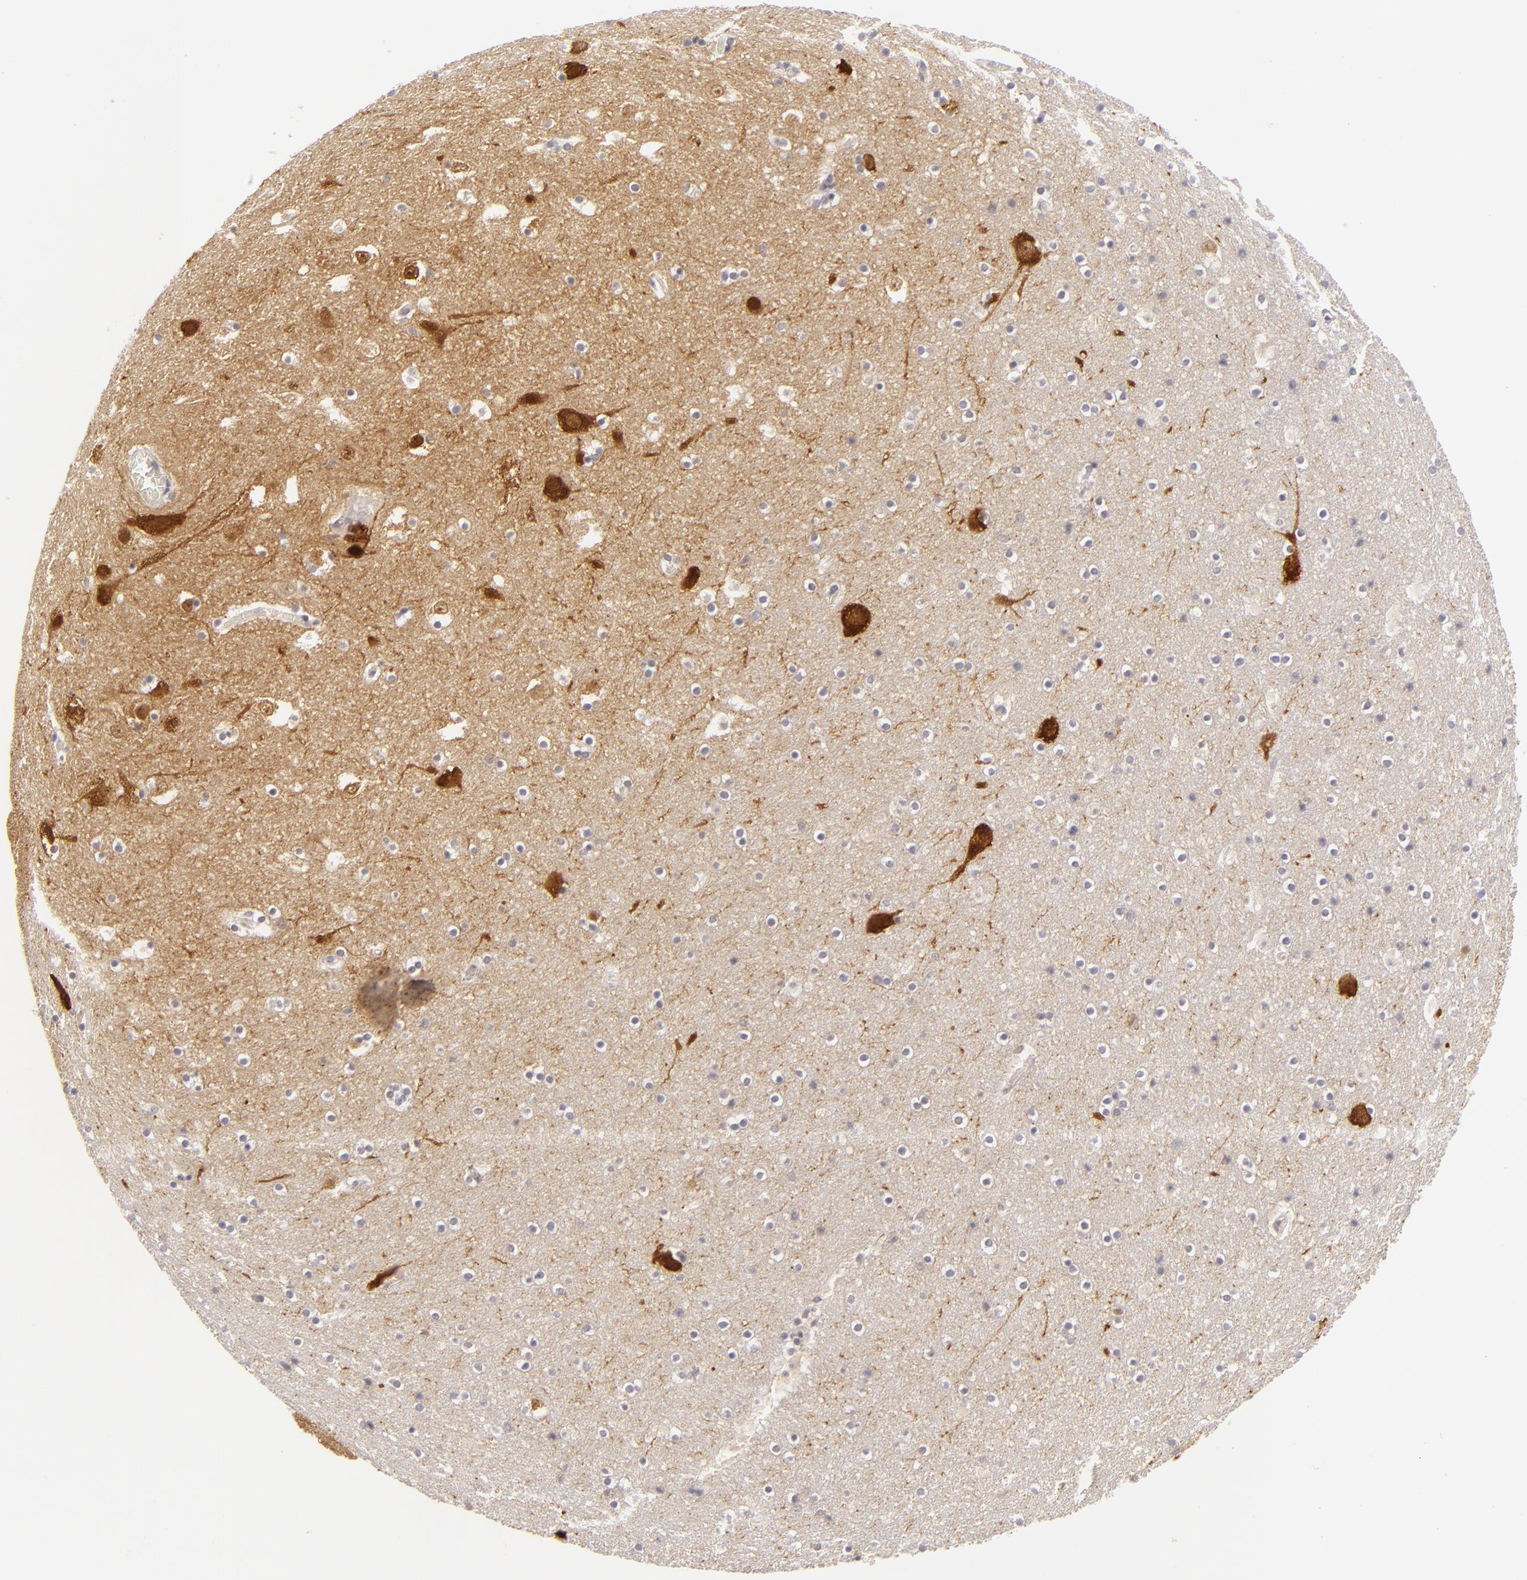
{"staining": {"intensity": "negative", "quantity": "none", "location": "none"}, "tissue": "hippocampus", "cell_type": "Glial cells", "image_type": "normal", "snomed": [{"axis": "morphology", "description": "Normal tissue, NOS"}, {"axis": "topography", "description": "Hippocampus"}], "caption": "An immunohistochemistry (IHC) photomicrograph of normal hippocampus is shown. There is no staining in glial cells of hippocampus. (Stains: DAB (3,3'-diaminobenzidine) IHC with hematoxylin counter stain, Microscopy: brightfield microscopy at high magnification).", "gene": "DLG3", "patient": {"sex": "male", "age": 45}}